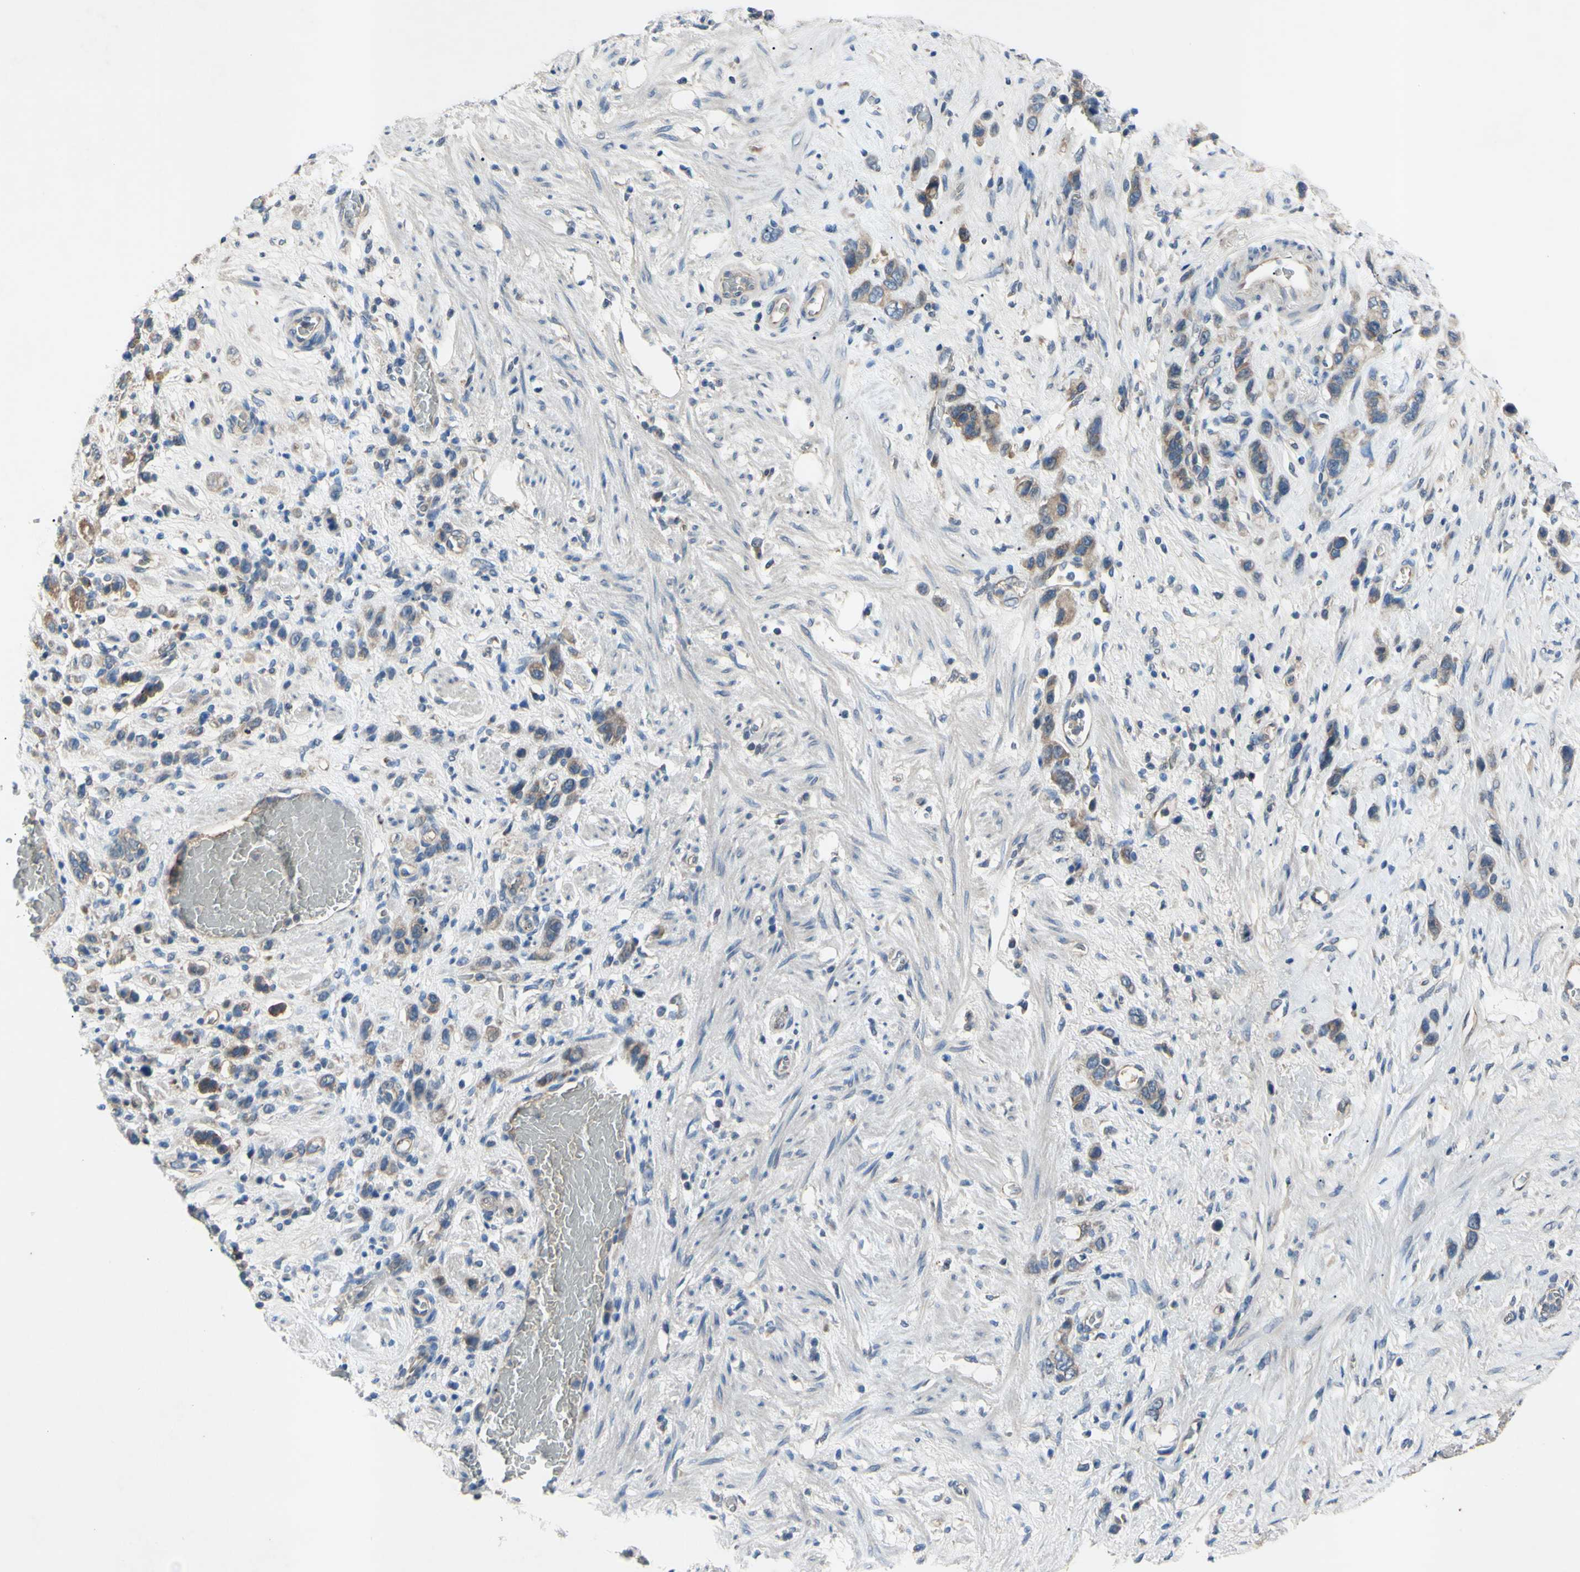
{"staining": {"intensity": "moderate", "quantity": "25%-75%", "location": "cytoplasmic/membranous"}, "tissue": "stomach cancer", "cell_type": "Tumor cells", "image_type": "cancer", "snomed": [{"axis": "morphology", "description": "Adenocarcinoma, NOS"}, {"axis": "morphology", "description": "Adenocarcinoma, High grade"}, {"axis": "topography", "description": "Stomach, upper"}, {"axis": "topography", "description": "Stomach, lower"}], "caption": "A micrograph showing moderate cytoplasmic/membranous expression in about 25%-75% of tumor cells in adenocarcinoma (high-grade) (stomach), as visualized by brown immunohistochemical staining.", "gene": "HILPDA", "patient": {"sex": "female", "age": 65}}